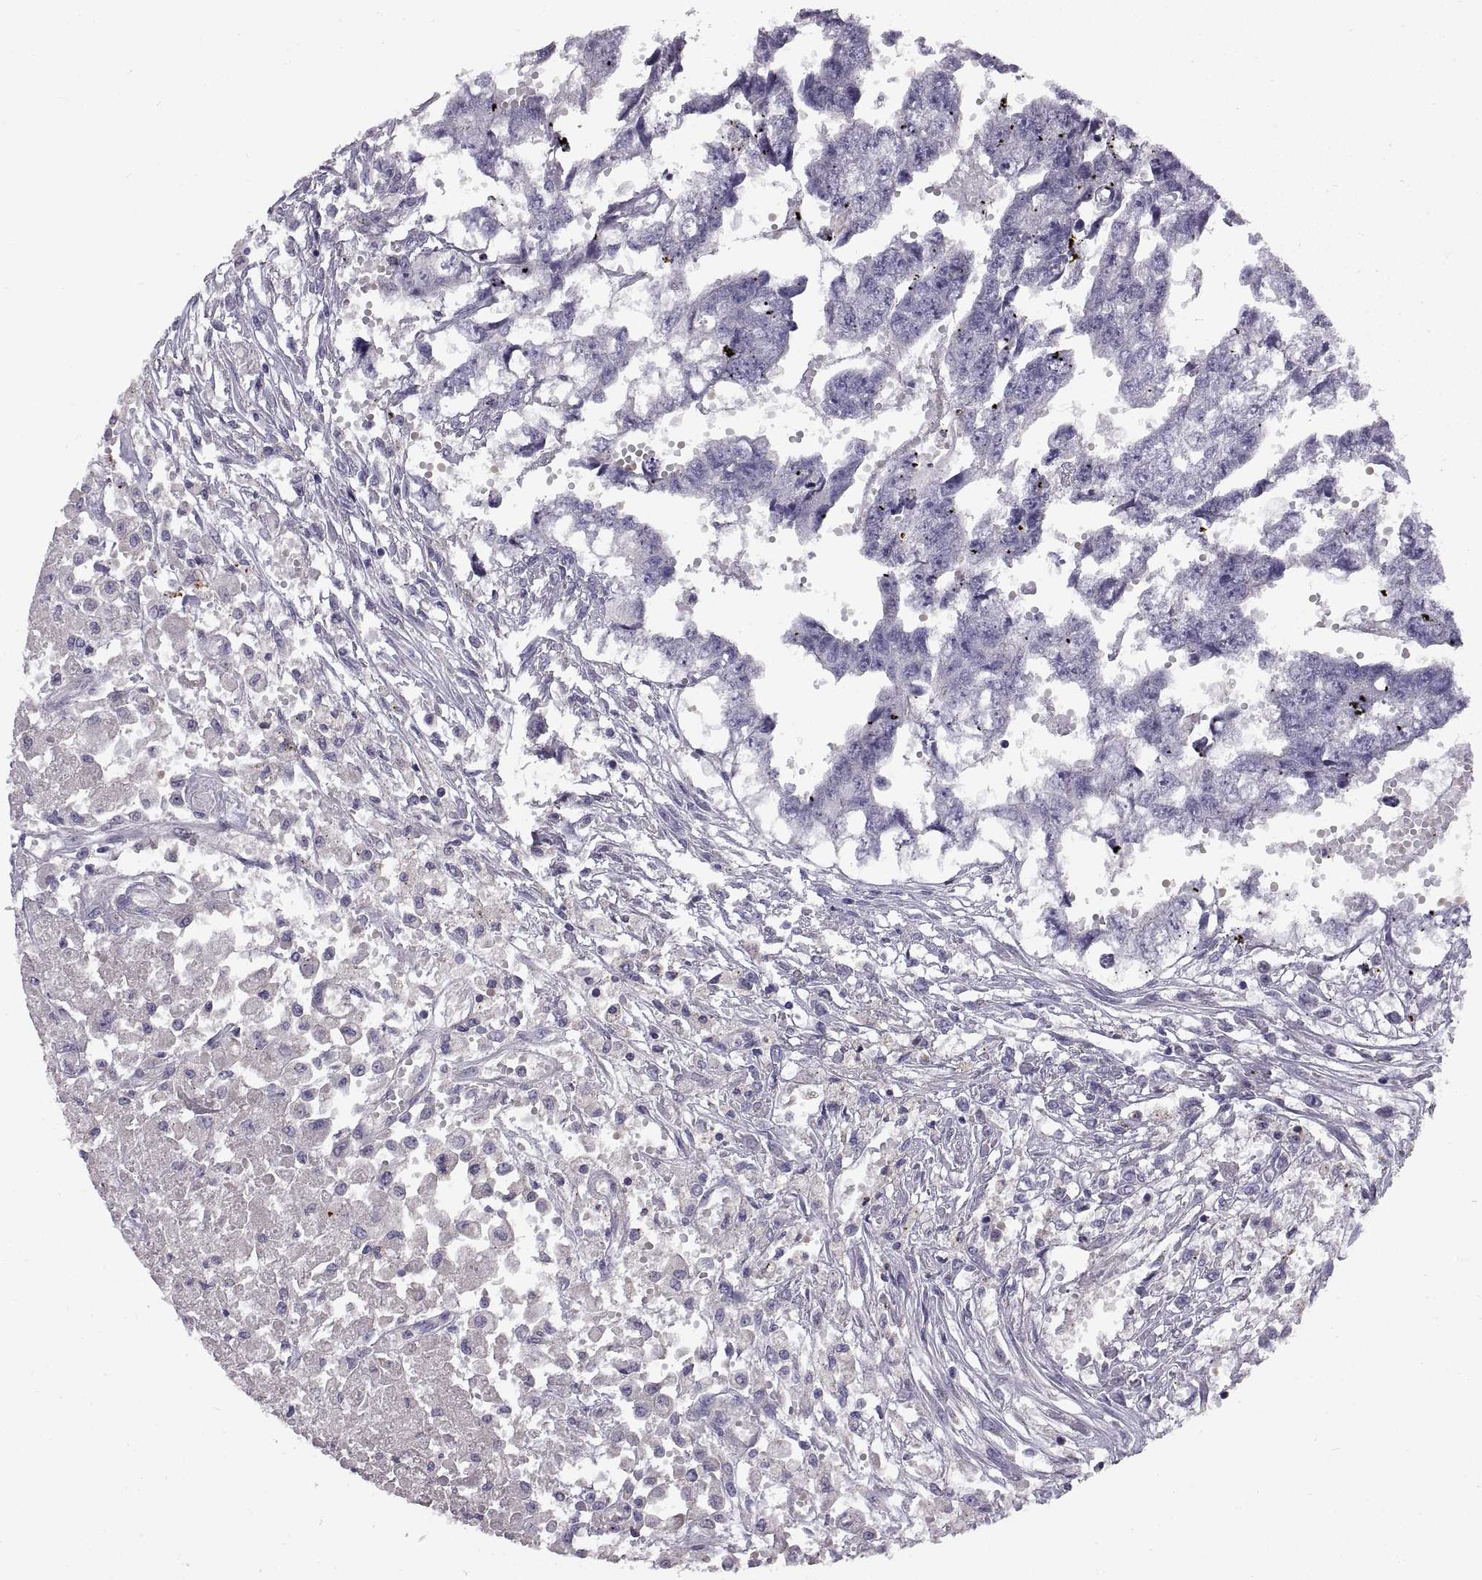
{"staining": {"intensity": "negative", "quantity": "none", "location": "none"}, "tissue": "testis cancer", "cell_type": "Tumor cells", "image_type": "cancer", "snomed": [{"axis": "morphology", "description": "Carcinoma, Embryonal, NOS"}, {"axis": "morphology", "description": "Teratoma, malignant, NOS"}, {"axis": "topography", "description": "Testis"}], "caption": "Testis teratoma (malignant) was stained to show a protein in brown. There is no significant staining in tumor cells.", "gene": "ADAM32", "patient": {"sex": "male", "age": 44}}